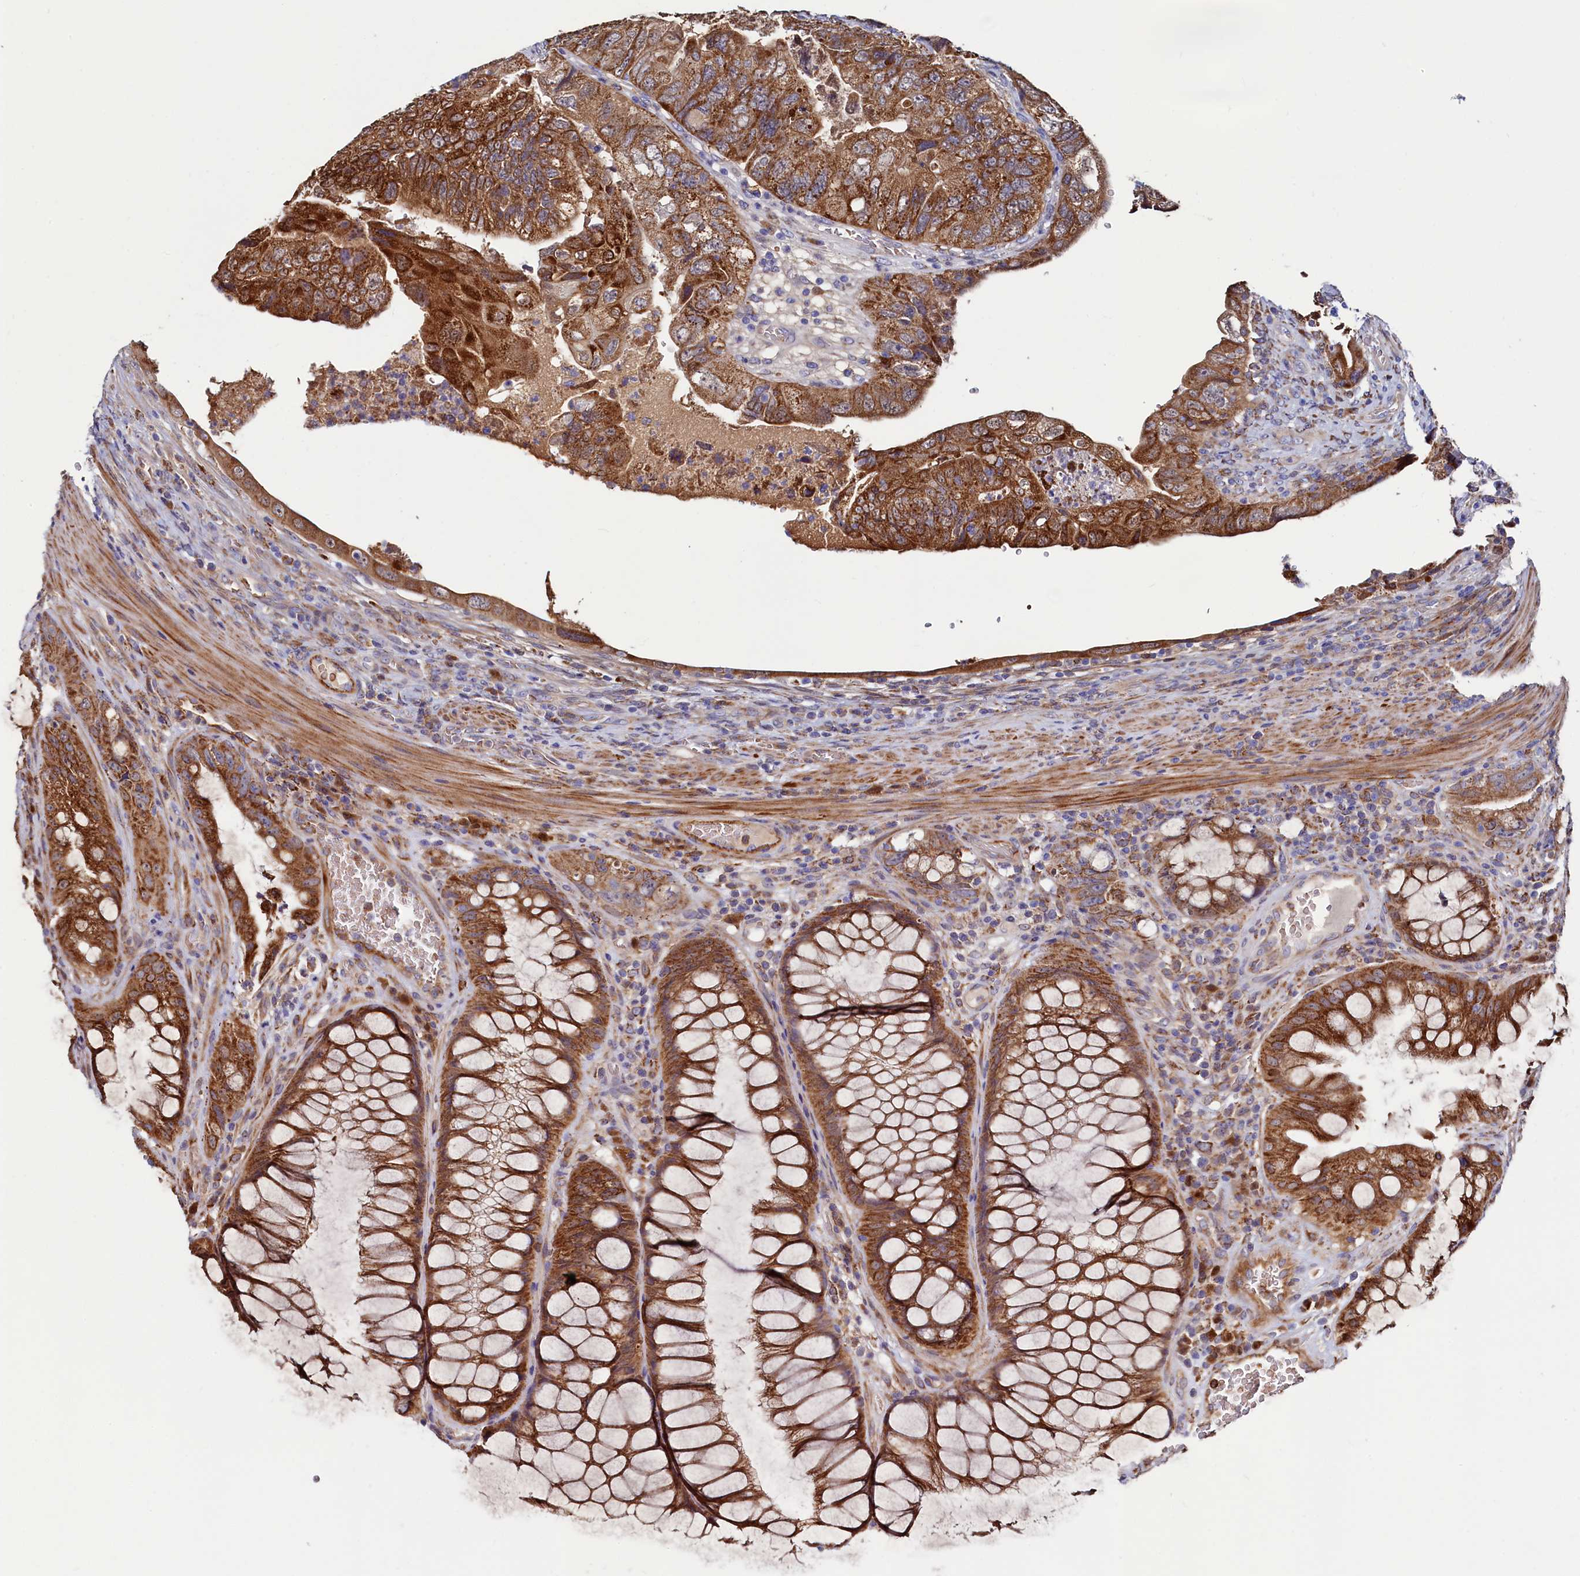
{"staining": {"intensity": "strong", "quantity": ">75%", "location": "cytoplasmic/membranous"}, "tissue": "colorectal cancer", "cell_type": "Tumor cells", "image_type": "cancer", "snomed": [{"axis": "morphology", "description": "Adenocarcinoma, NOS"}, {"axis": "topography", "description": "Rectum"}], "caption": "The photomicrograph exhibits a brown stain indicating the presence of a protein in the cytoplasmic/membranous of tumor cells in colorectal cancer (adenocarcinoma).", "gene": "ASTE1", "patient": {"sex": "male", "age": 63}}